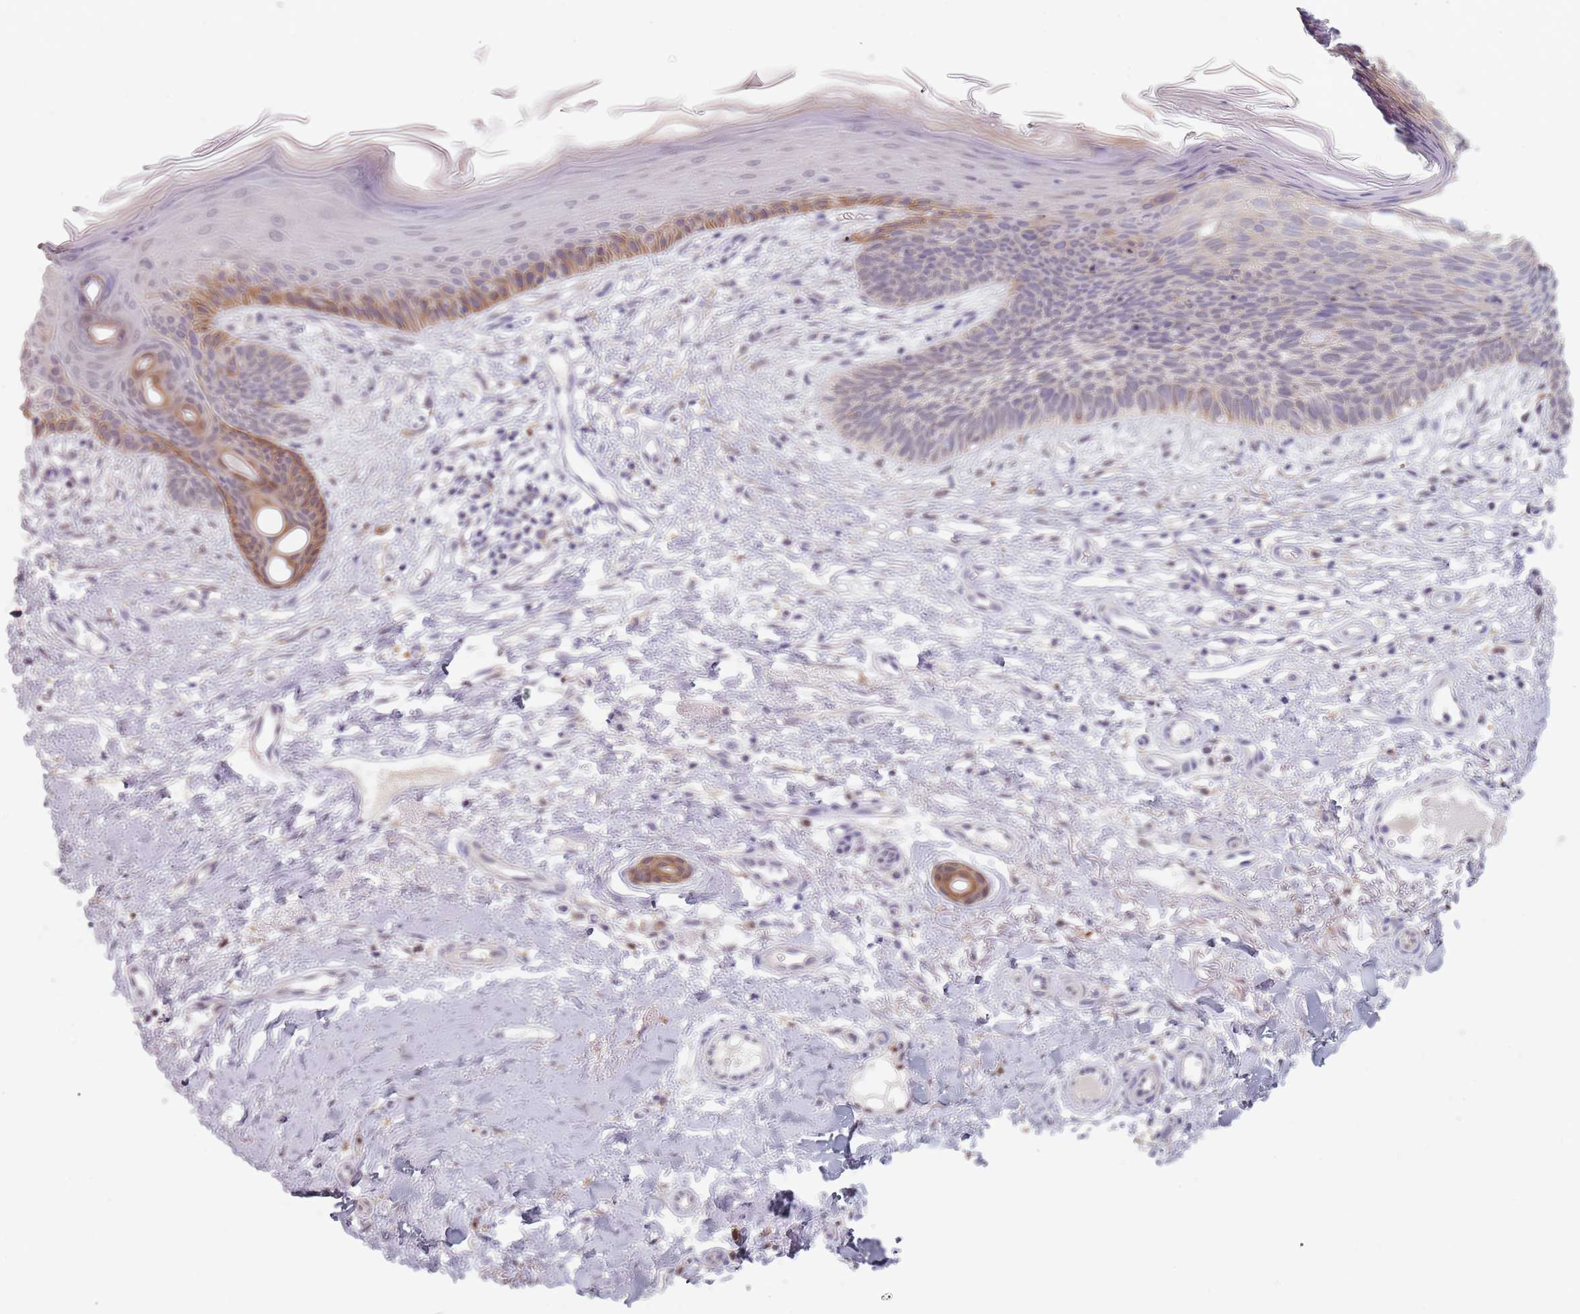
{"staining": {"intensity": "negative", "quantity": "none", "location": "none"}, "tissue": "skin cancer", "cell_type": "Tumor cells", "image_type": "cancer", "snomed": [{"axis": "morphology", "description": "Basal cell carcinoma"}, {"axis": "topography", "description": "Skin"}], "caption": "The immunohistochemistry (IHC) micrograph has no significant staining in tumor cells of skin cancer (basal cell carcinoma) tissue.", "gene": "NAXE", "patient": {"sex": "male", "age": 78}}